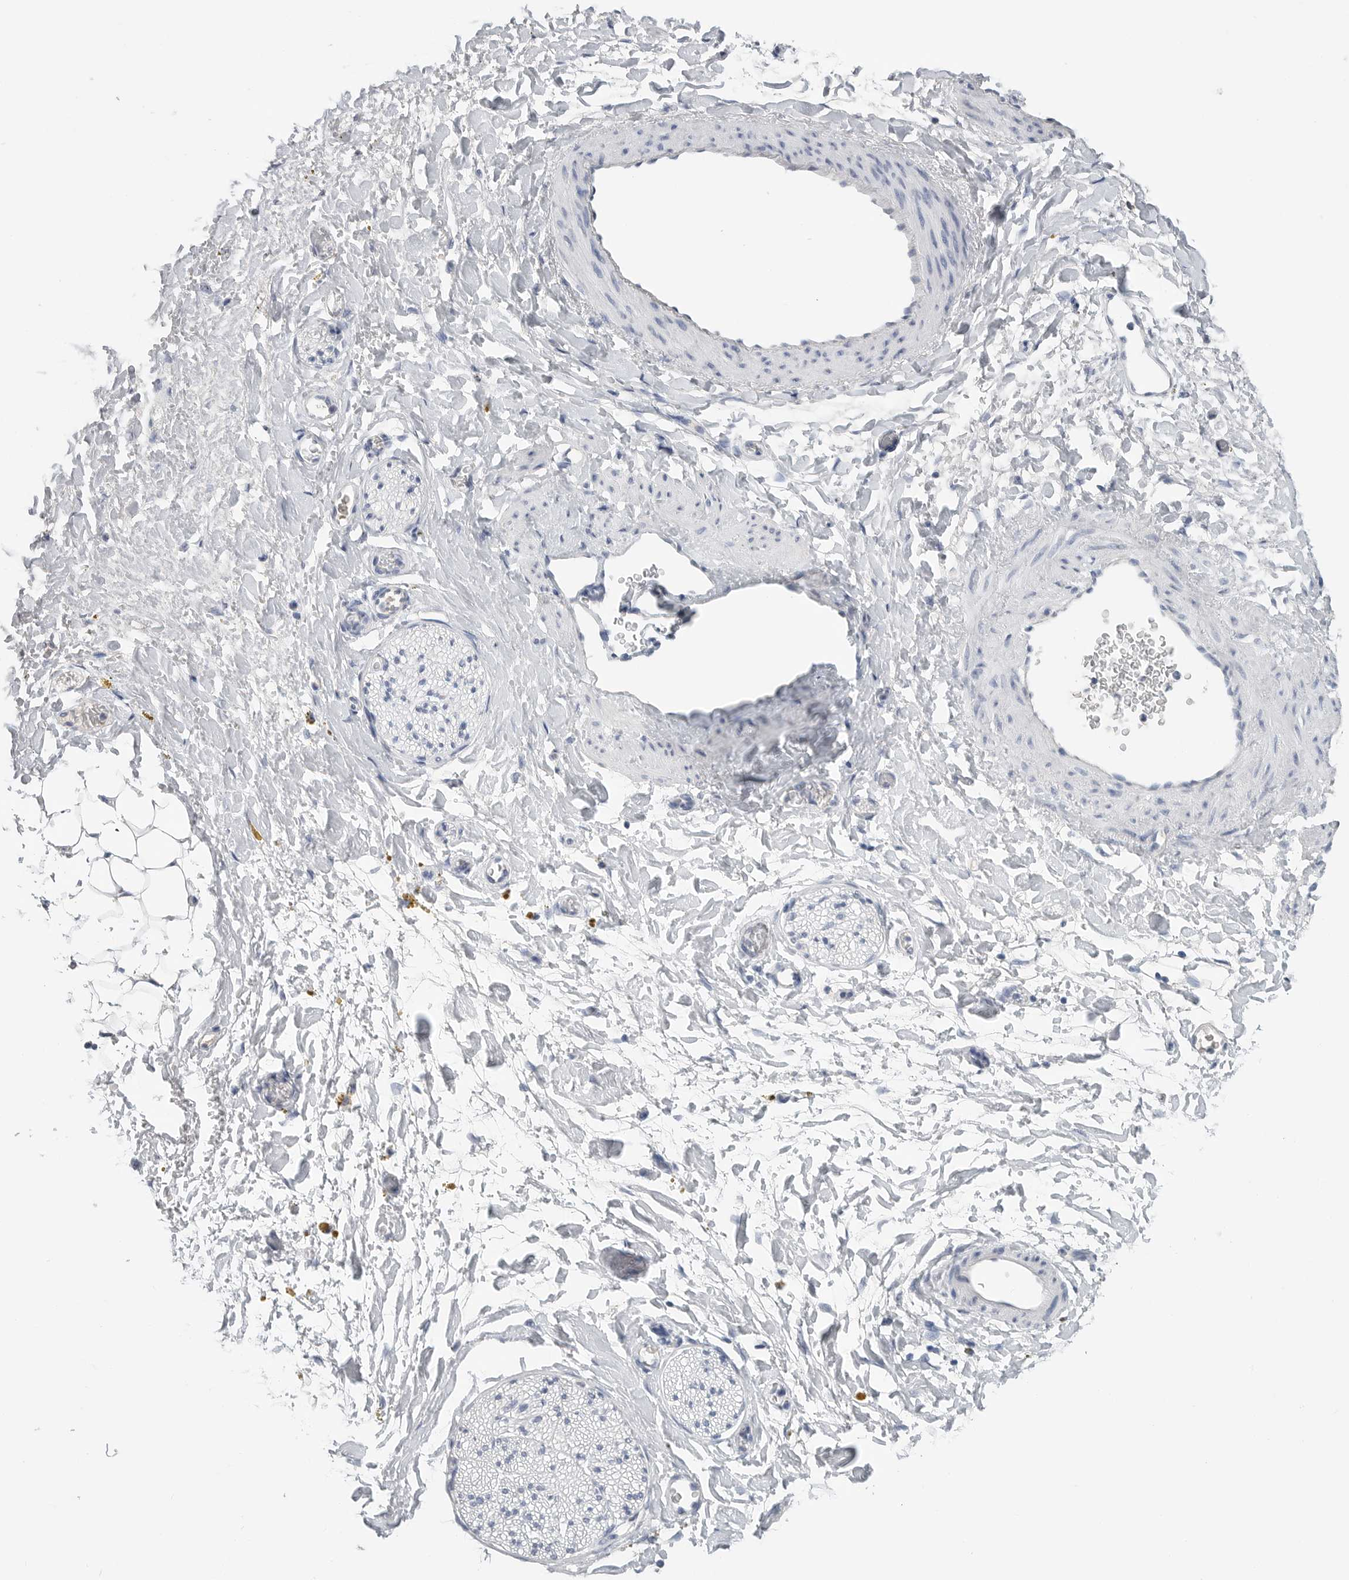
{"staining": {"intensity": "negative", "quantity": "none", "location": "none"}, "tissue": "adipose tissue", "cell_type": "Adipocytes", "image_type": "normal", "snomed": [{"axis": "morphology", "description": "Normal tissue, NOS"}, {"axis": "topography", "description": "Kidney"}, {"axis": "topography", "description": "Peripheral nerve tissue"}], "caption": "The immunohistochemistry (IHC) image has no significant staining in adipocytes of adipose tissue. (Brightfield microscopy of DAB (3,3'-diaminobenzidine) IHC at high magnification).", "gene": "FABP6", "patient": {"sex": "male", "age": 7}}